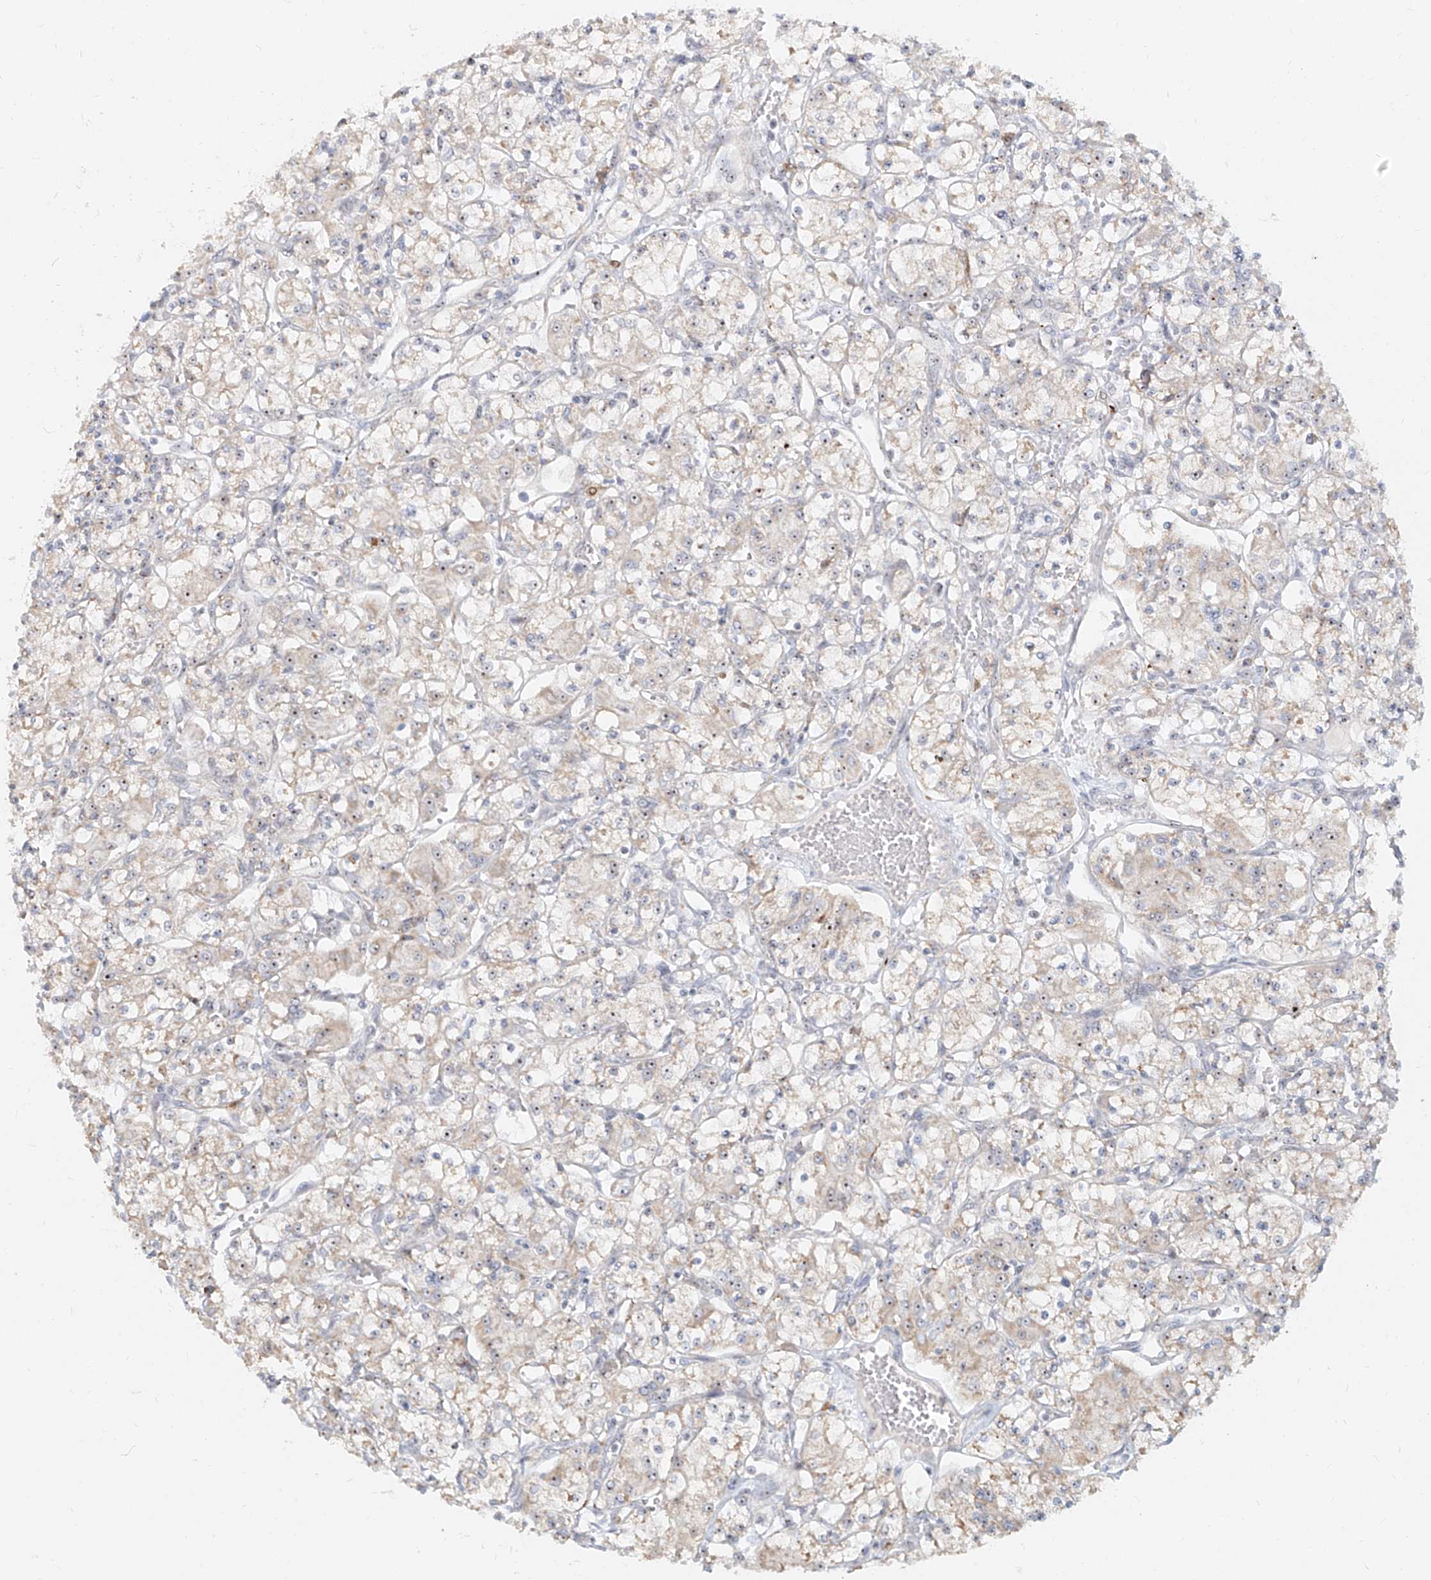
{"staining": {"intensity": "weak", "quantity": "25%-75%", "location": "cytoplasmic/membranous,nuclear"}, "tissue": "renal cancer", "cell_type": "Tumor cells", "image_type": "cancer", "snomed": [{"axis": "morphology", "description": "Adenocarcinoma, NOS"}, {"axis": "topography", "description": "Kidney"}], "caption": "Protein positivity by IHC reveals weak cytoplasmic/membranous and nuclear expression in approximately 25%-75% of tumor cells in adenocarcinoma (renal). Ihc stains the protein of interest in brown and the nuclei are stained blue.", "gene": "BYSL", "patient": {"sex": "female", "age": 59}}